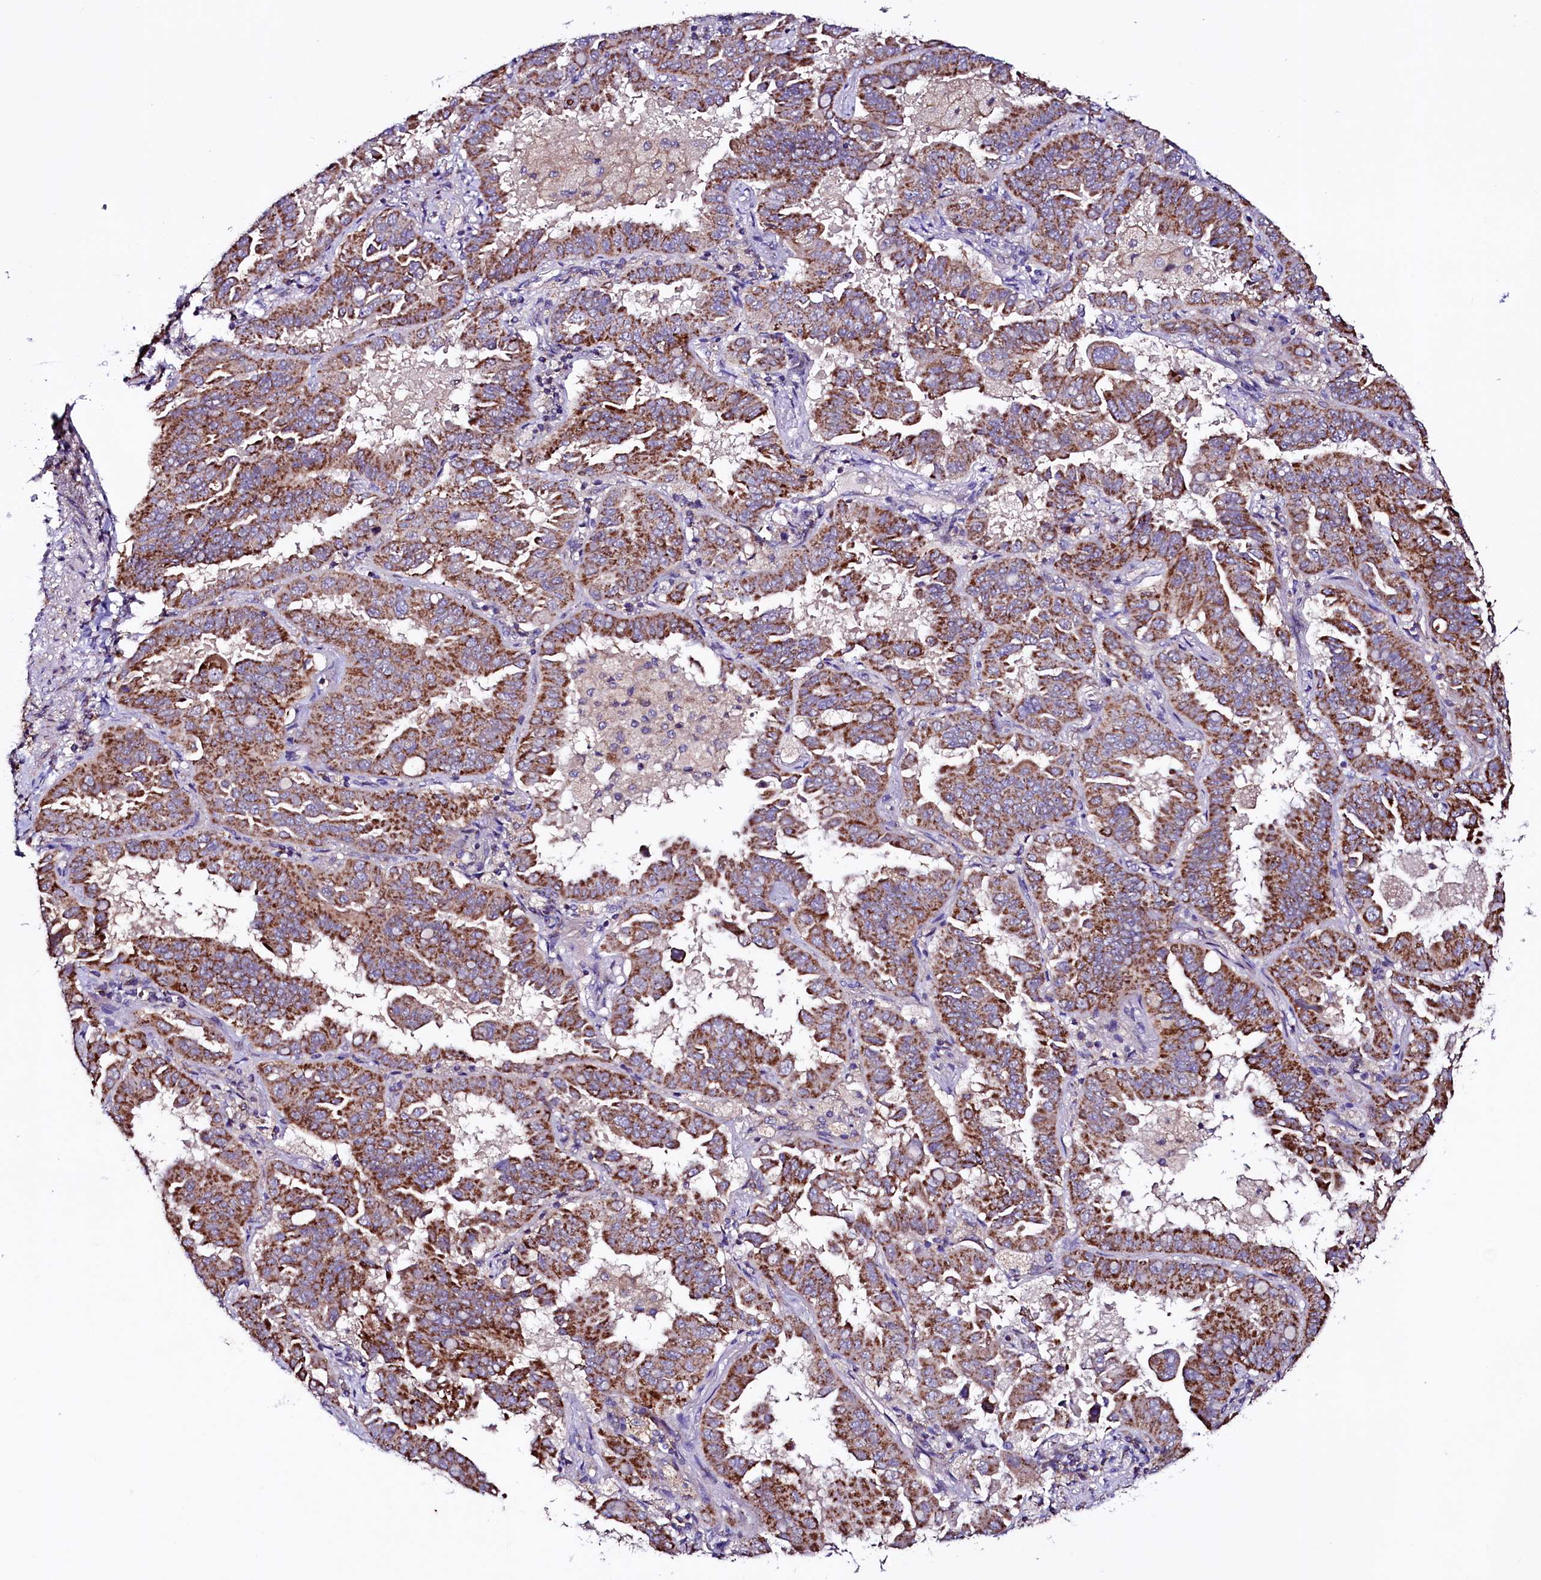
{"staining": {"intensity": "moderate", "quantity": ">75%", "location": "cytoplasmic/membranous"}, "tissue": "lung cancer", "cell_type": "Tumor cells", "image_type": "cancer", "snomed": [{"axis": "morphology", "description": "Adenocarcinoma, NOS"}, {"axis": "topography", "description": "Lung"}], "caption": "Tumor cells reveal medium levels of moderate cytoplasmic/membranous staining in approximately >75% of cells in lung cancer. (Stains: DAB in brown, nuclei in blue, Microscopy: brightfield microscopy at high magnification).", "gene": "STARD5", "patient": {"sex": "male", "age": 64}}